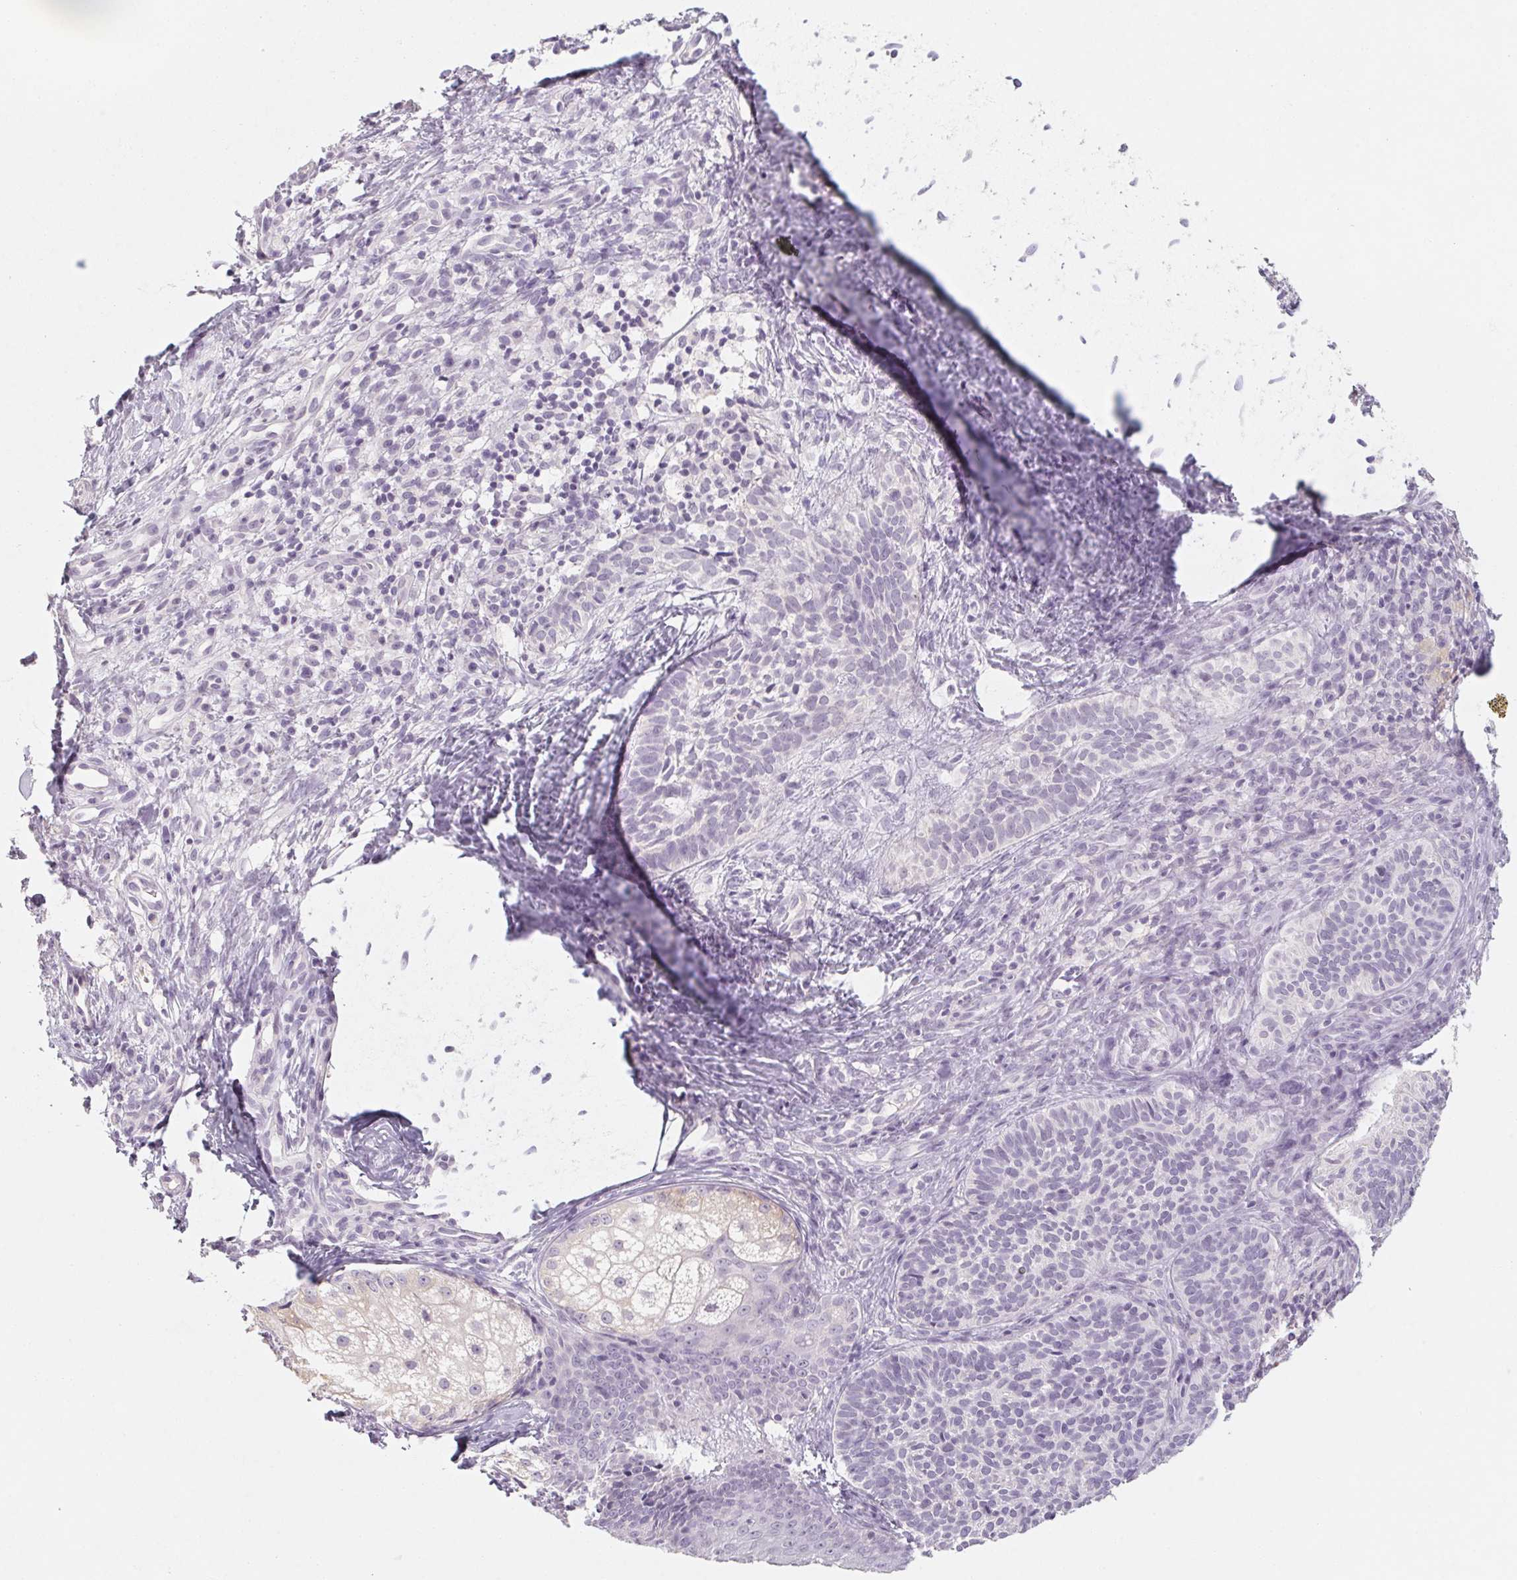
{"staining": {"intensity": "negative", "quantity": "none", "location": "none"}, "tissue": "skin cancer", "cell_type": "Tumor cells", "image_type": "cancer", "snomed": [{"axis": "morphology", "description": "Basal cell carcinoma"}, {"axis": "topography", "description": "Skin"}], "caption": "Immunohistochemistry (IHC) histopathology image of neoplastic tissue: skin cancer stained with DAB (3,3'-diaminobenzidine) reveals no significant protein positivity in tumor cells.", "gene": "CAPZA3", "patient": {"sex": "male", "age": 57}}